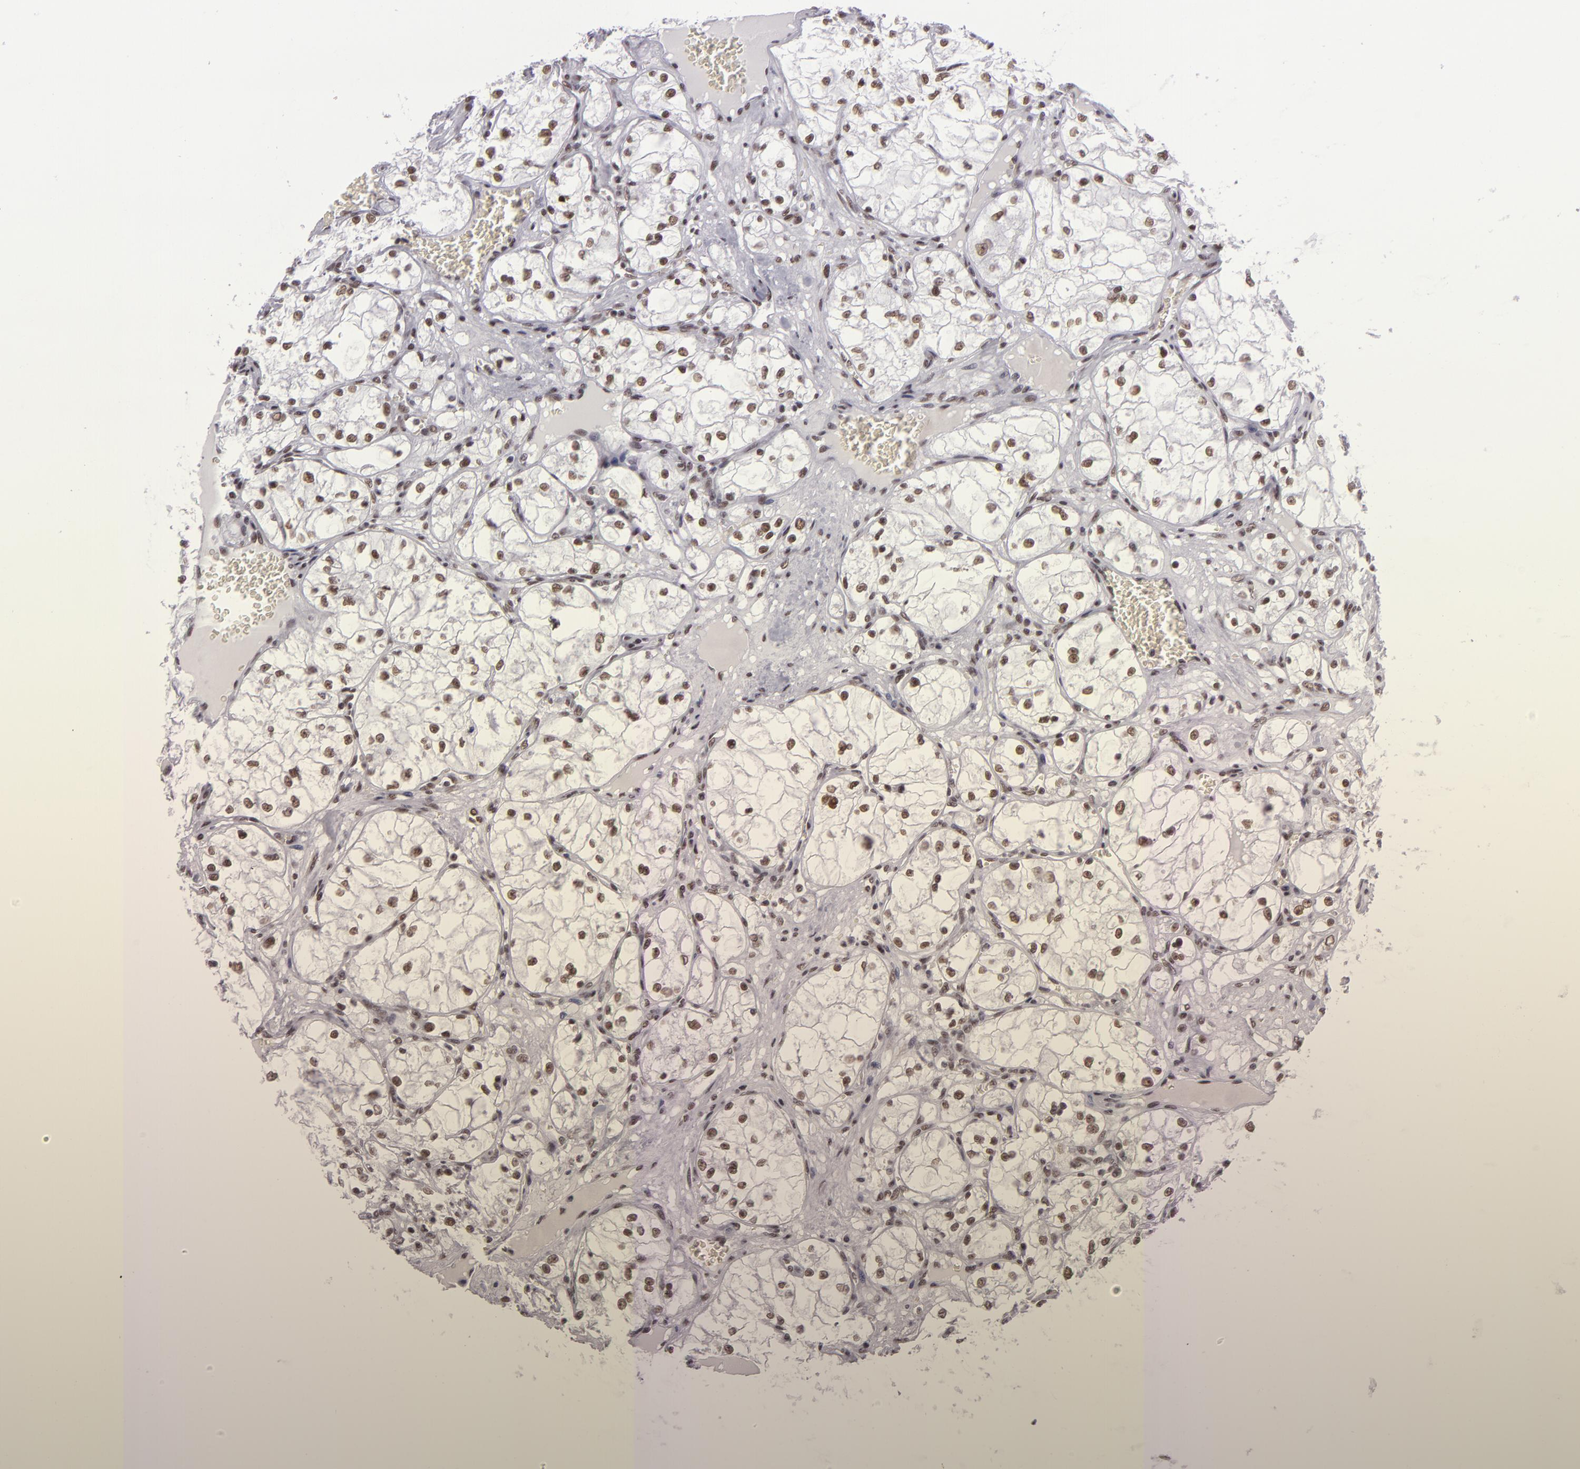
{"staining": {"intensity": "moderate", "quantity": ">75%", "location": "nuclear"}, "tissue": "renal cancer", "cell_type": "Tumor cells", "image_type": "cancer", "snomed": [{"axis": "morphology", "description": "Adenocarcinoma, NOS"}, {"axis": "topography", "description": "Kidney"}], "caption": "Protein expression analysis of human renal cancer (adenocarcinoma) reveals moderate nuclear positivity in about >75% of tumor cells.", "gene": "BRD8", "patient": {"sex": "male", "age": 61}}